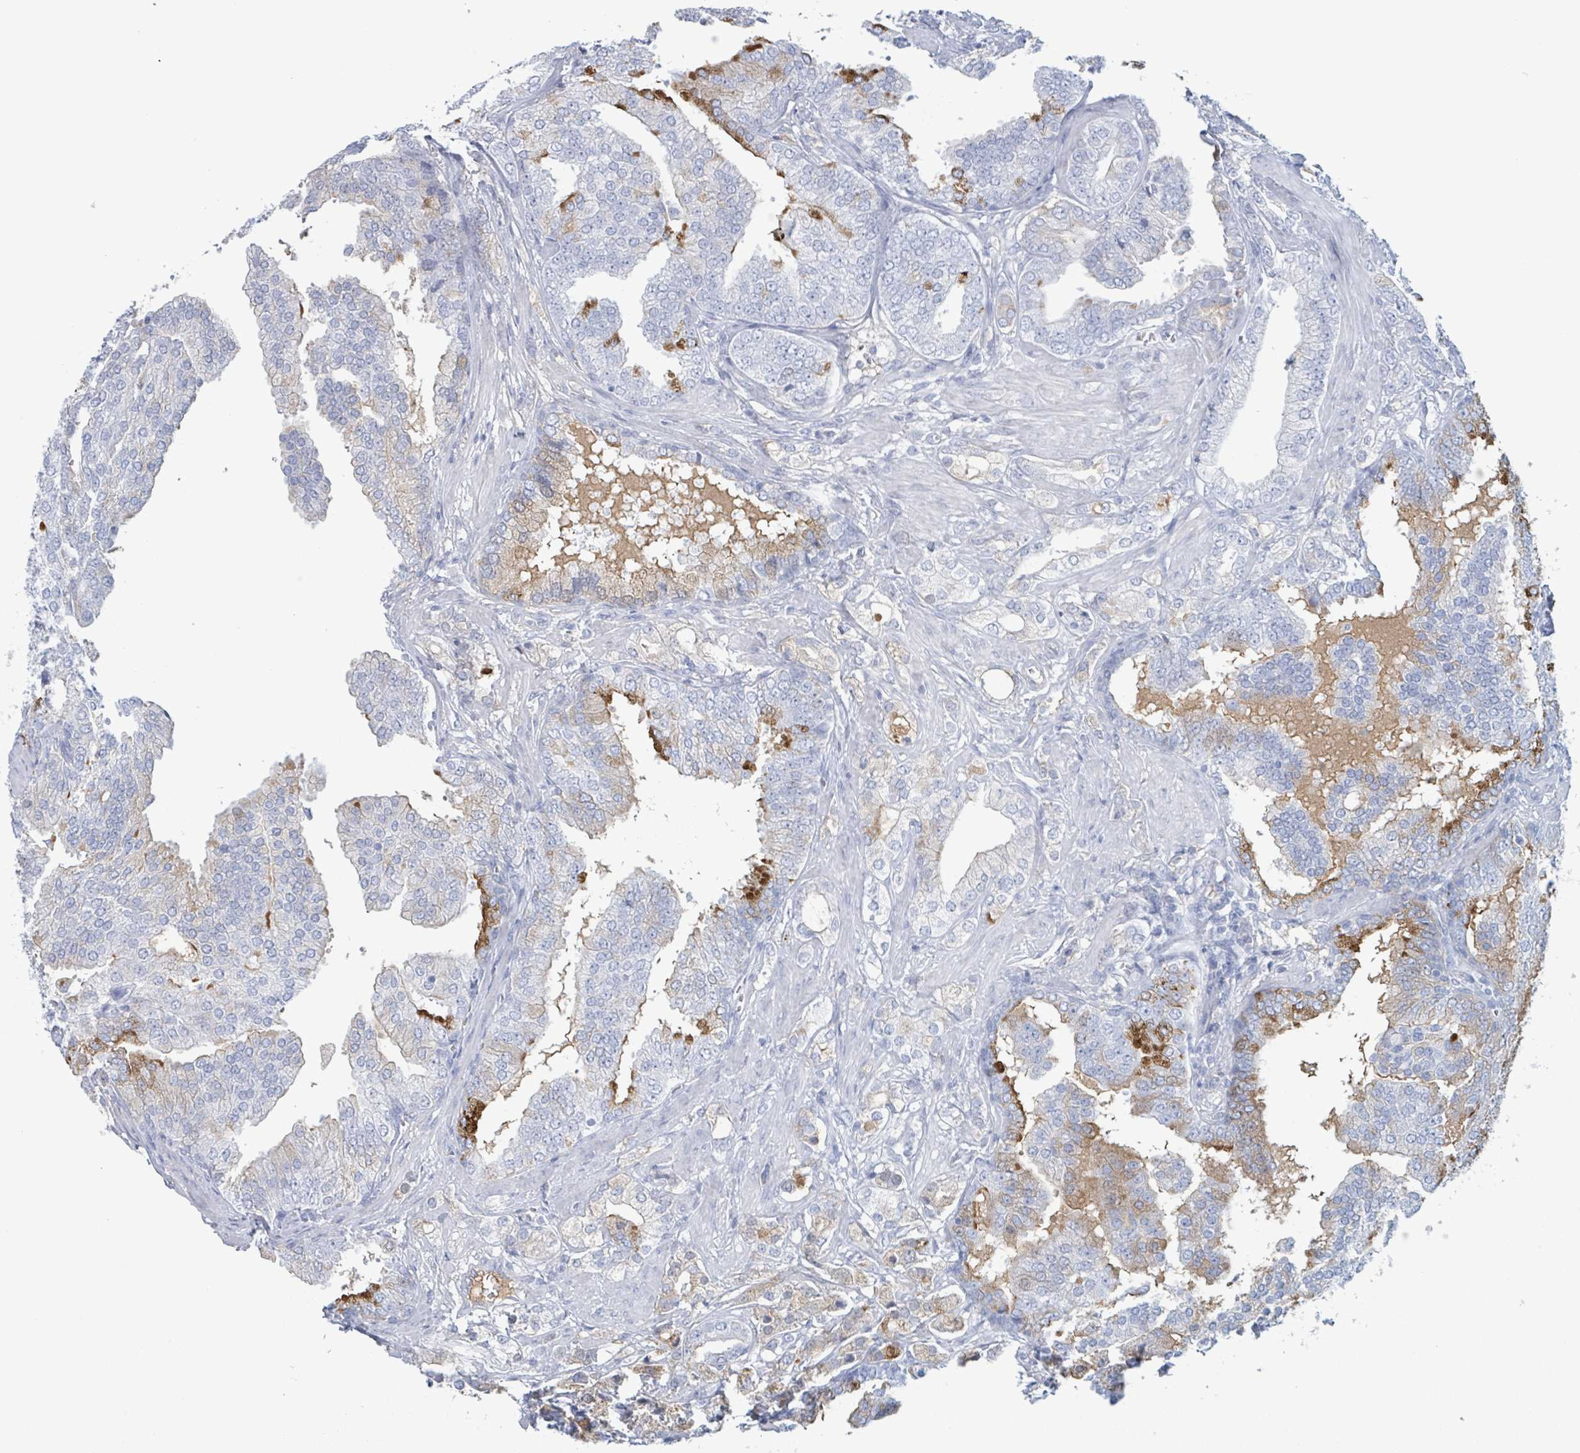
{"staining": {"intensity": "weak", "quantity": "<25%", "location": "cytoplasmic/membranous"}, "tissue": "prostate cancer", "cell_type": "Tumor cells", "image_type": "cancer", "snomed": [{"axis": "morphology", "description": "Adenocarcinoma, High grade"}, {"axis": "topography", "description": "Prostate"}], "caption": "Protein analysis of prostate high-grade adenocarcinoma shows no significant positivity in tumor cells. The staining is performed using DAB (3,3'-diaminobenzidine) brown chromogen with nuclei counter-stained in using hematoxylin.", "gene": "KLK4", "patient": {"sex": "male", "age": 50}}